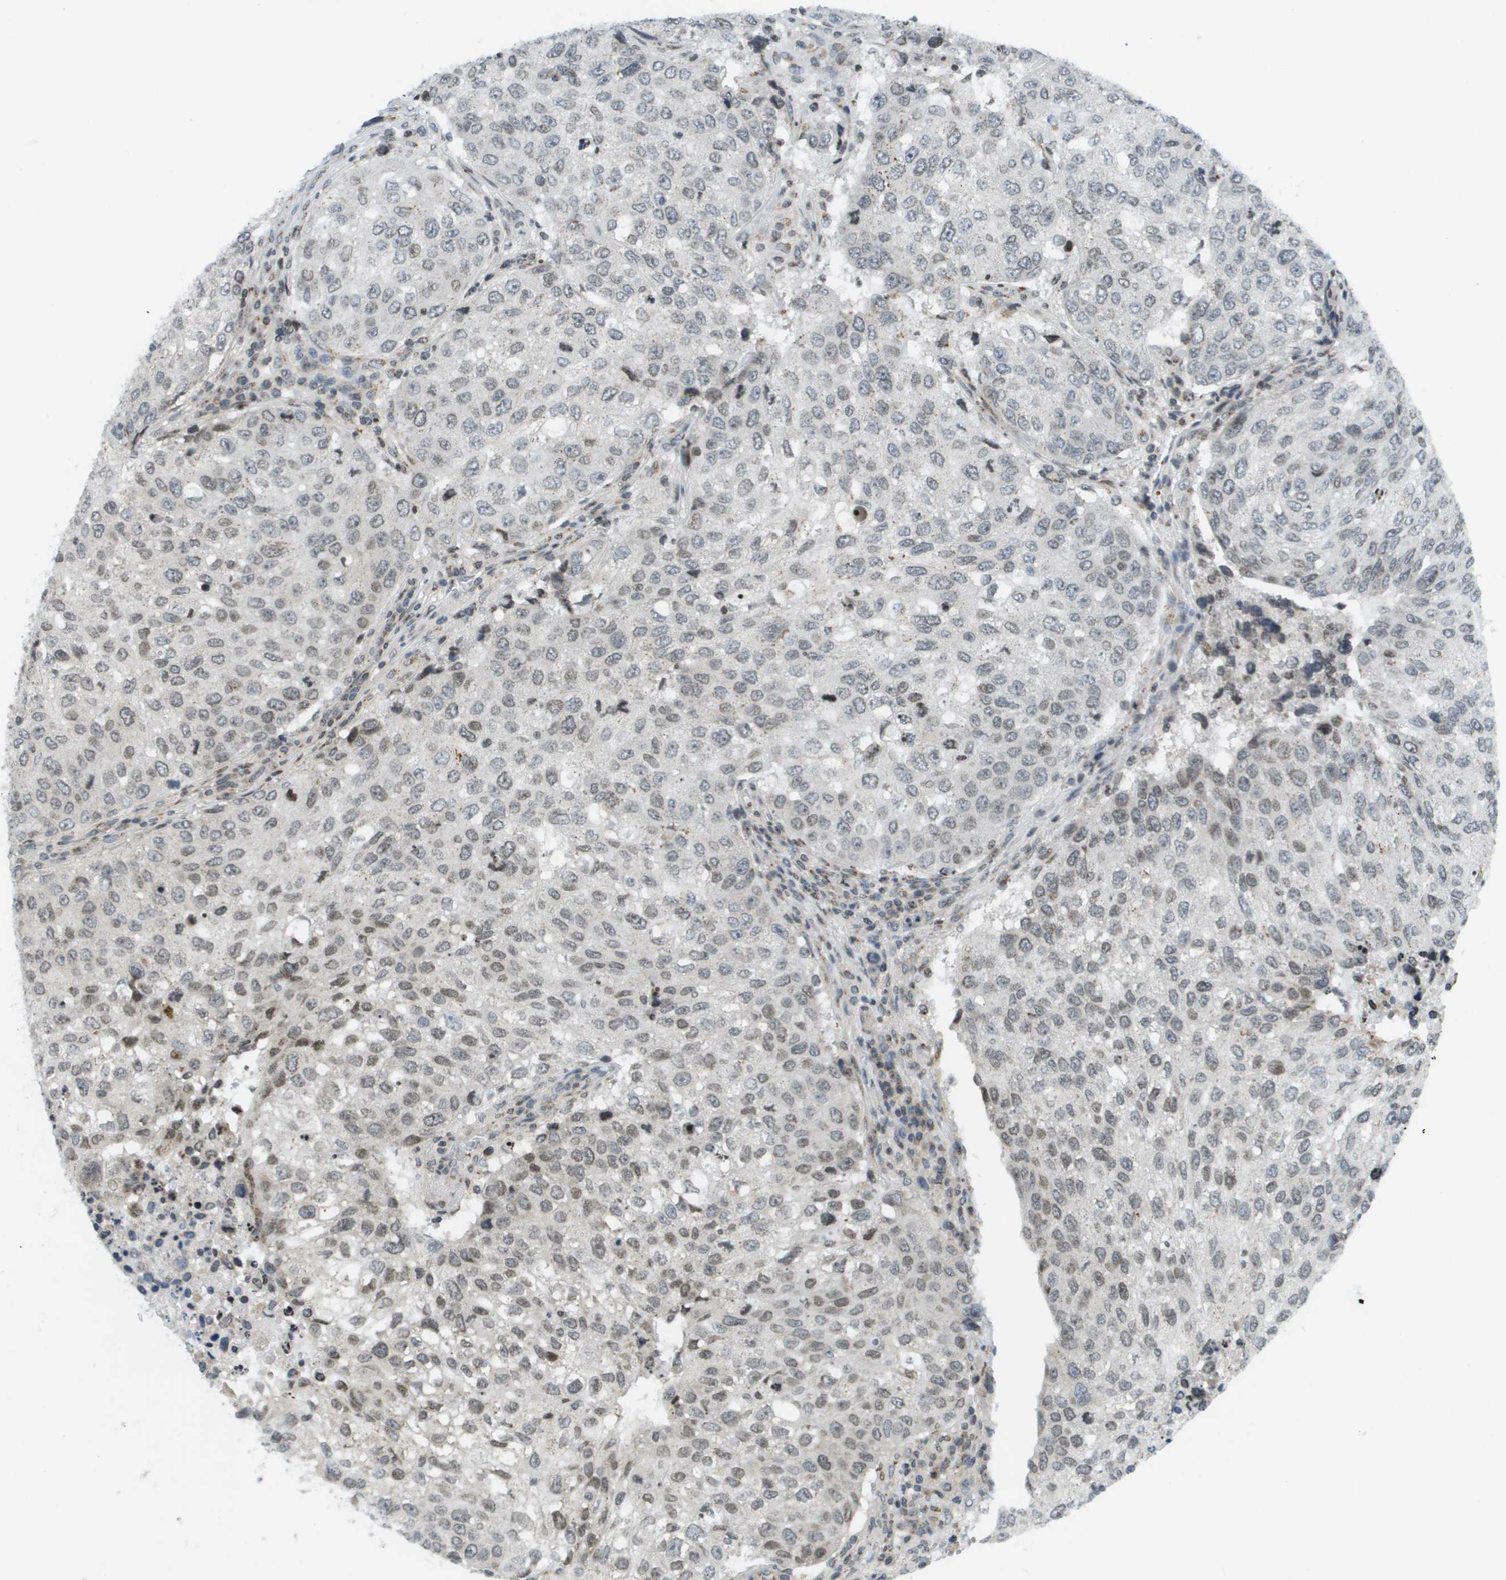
{"staining": {"intensity": "weak", "quantity": "25%-75%", "location": "cytoplasmic/membranous,nuclear"}, "tissue": "urothelial cancer", "cell_type": "Tumor cells", "image_type": "cancer", "snomed": [{"axis": "morphology", "description": "Urothelial carcinoma, High grade"}, {"axis": "topography", "description": "Lymph node"}, {"axis": "topography", "description": "Urinary bladder"}], "caption": "This is an image of immunohistochemistry staining of urothelial carcinoma (high-grade), which shows weak expression in the cytoplasmic/membranous and nuclear of tumor cells.", "gene": "EVC", "patient": {"sex": "male", "age": 51}}